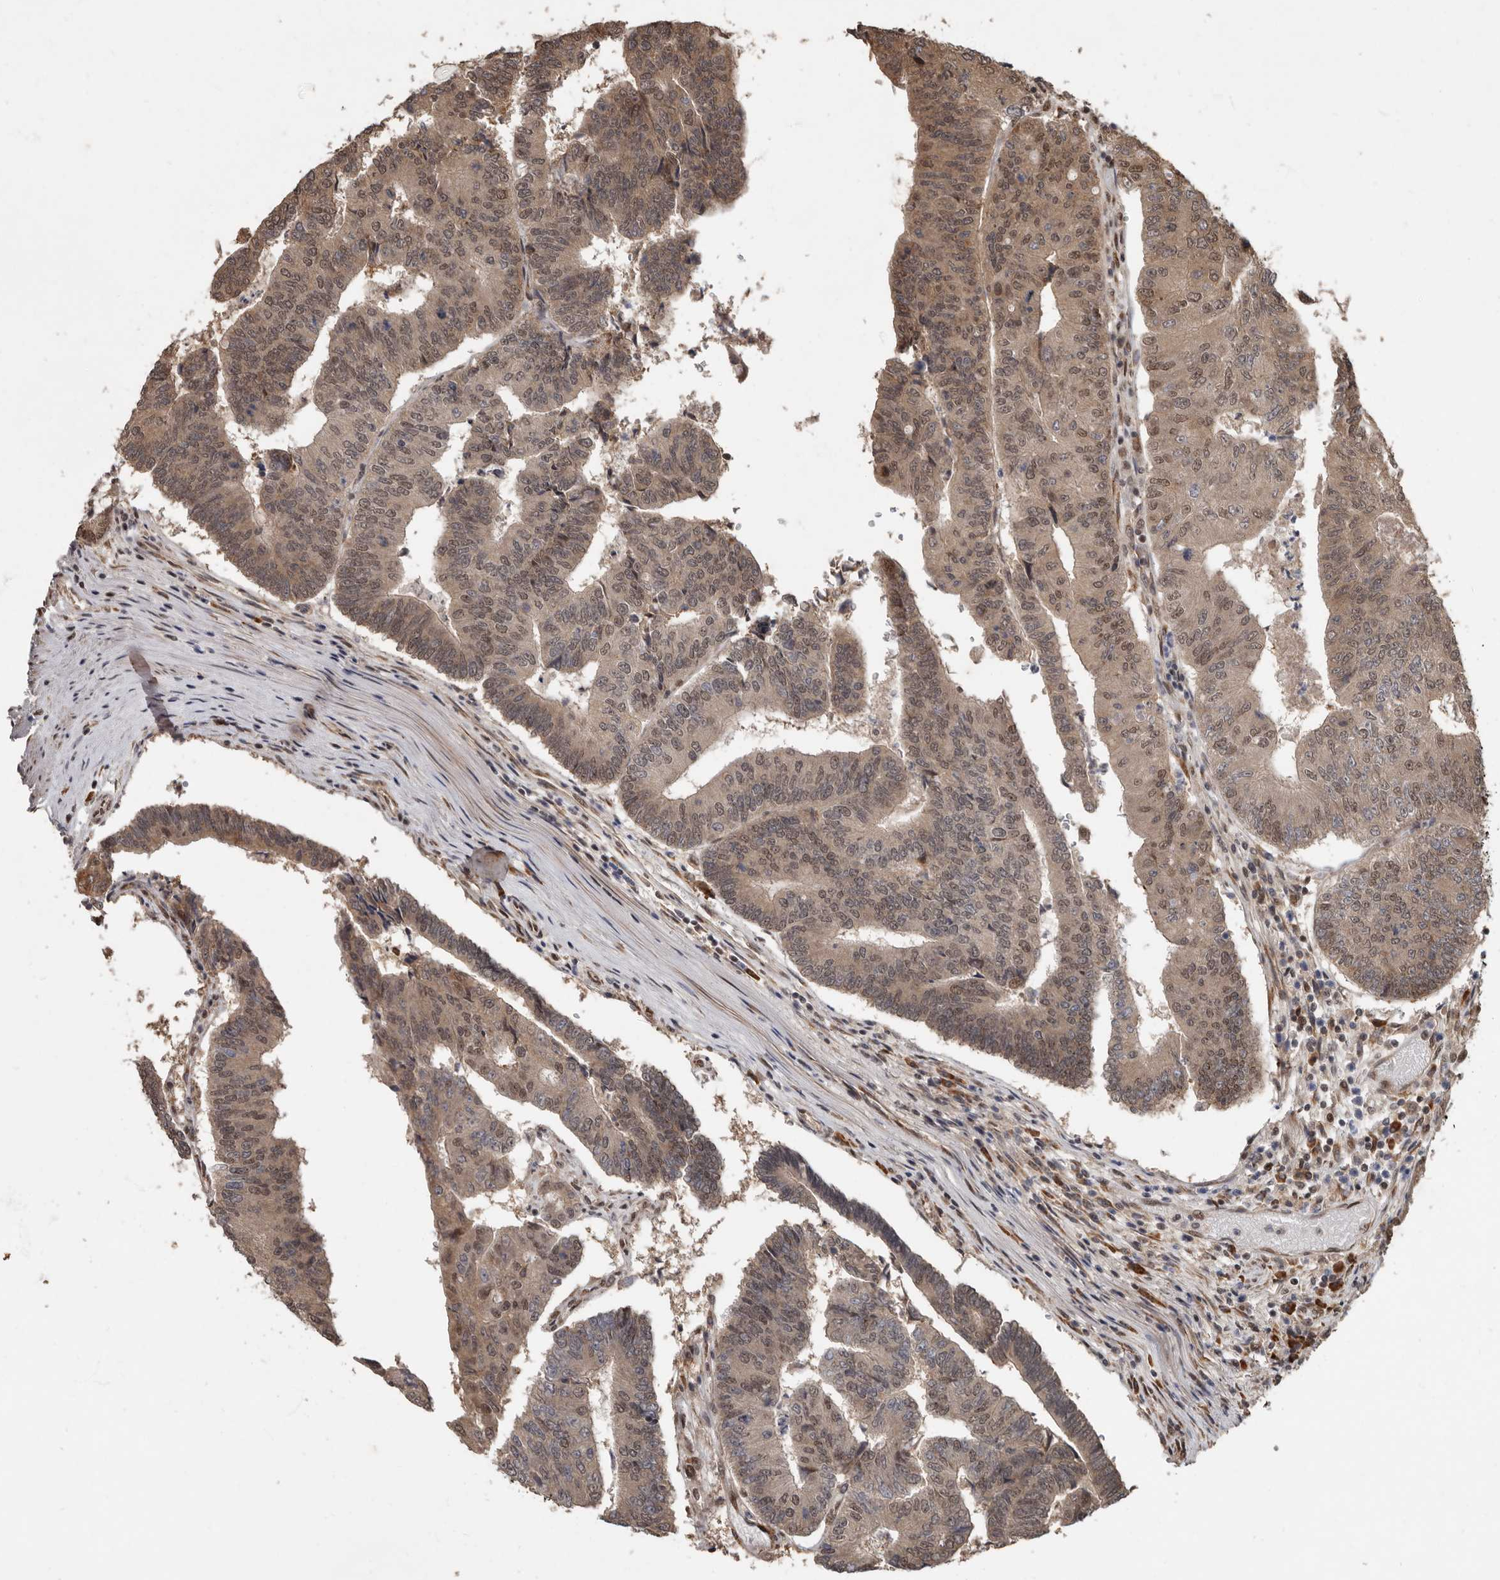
{"staining": {"intensity": "moderate", "quantity": ">75%", "location": "cytoplasmic/membranous,nuclear"}, "tissue": "colorectal cancer", "cell_type": "Tumor cells", "image_type": "cancer", "snomed": [{"axis": "morphology", "description": "Adenocarcinoma, NOS"}, {"axis": "topography", "description": "Colon"}], "caption": "Moderate cytoplasmic/membranous and nuclear staining for a protein is seen in about >75% of tumor cells of adenocarcinoma (colorectal) using immunohistochemistry (IHC).", "gene": "LRGUK", "patient": {"sex": "female", "age": 67}}